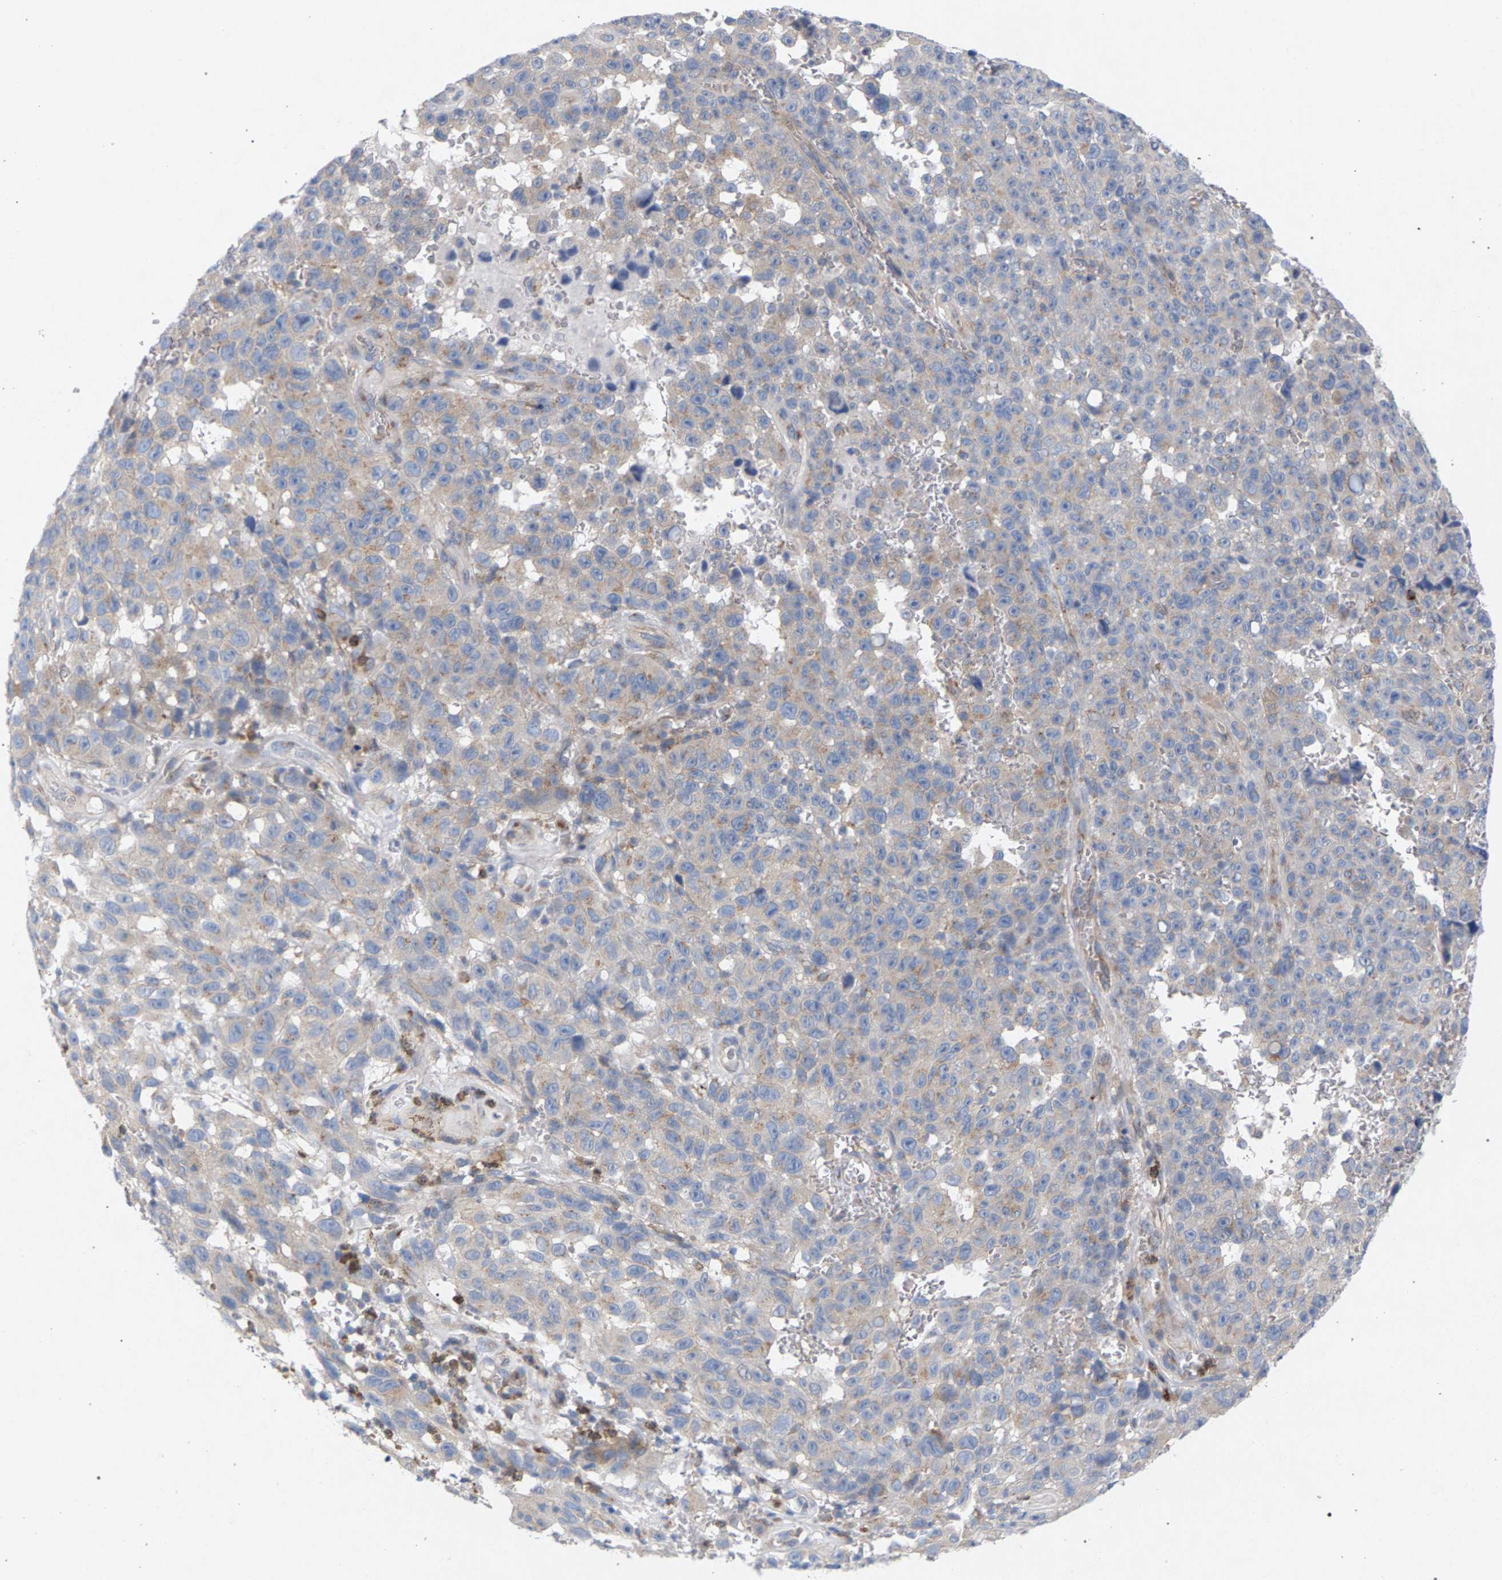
{"staining": {"intensity": "weak", "quantity": "<25%", "location": "cytoplasmic/membranous"}, "tissue": "melanoma", "cell_type": "Tumor cells", "image_type": "cancer", "snomed": [{"axis": "morphology", "description": "Malignant melanoma, NOS"}, {"axis": "topography", "description": "Skin"}], "caption": "This is an IHC micrograph of malignant melanoma. There is no positivity in tumor cells.", "gene": "MAMDC2", "patient": {"sex": "female", "age": 82}}